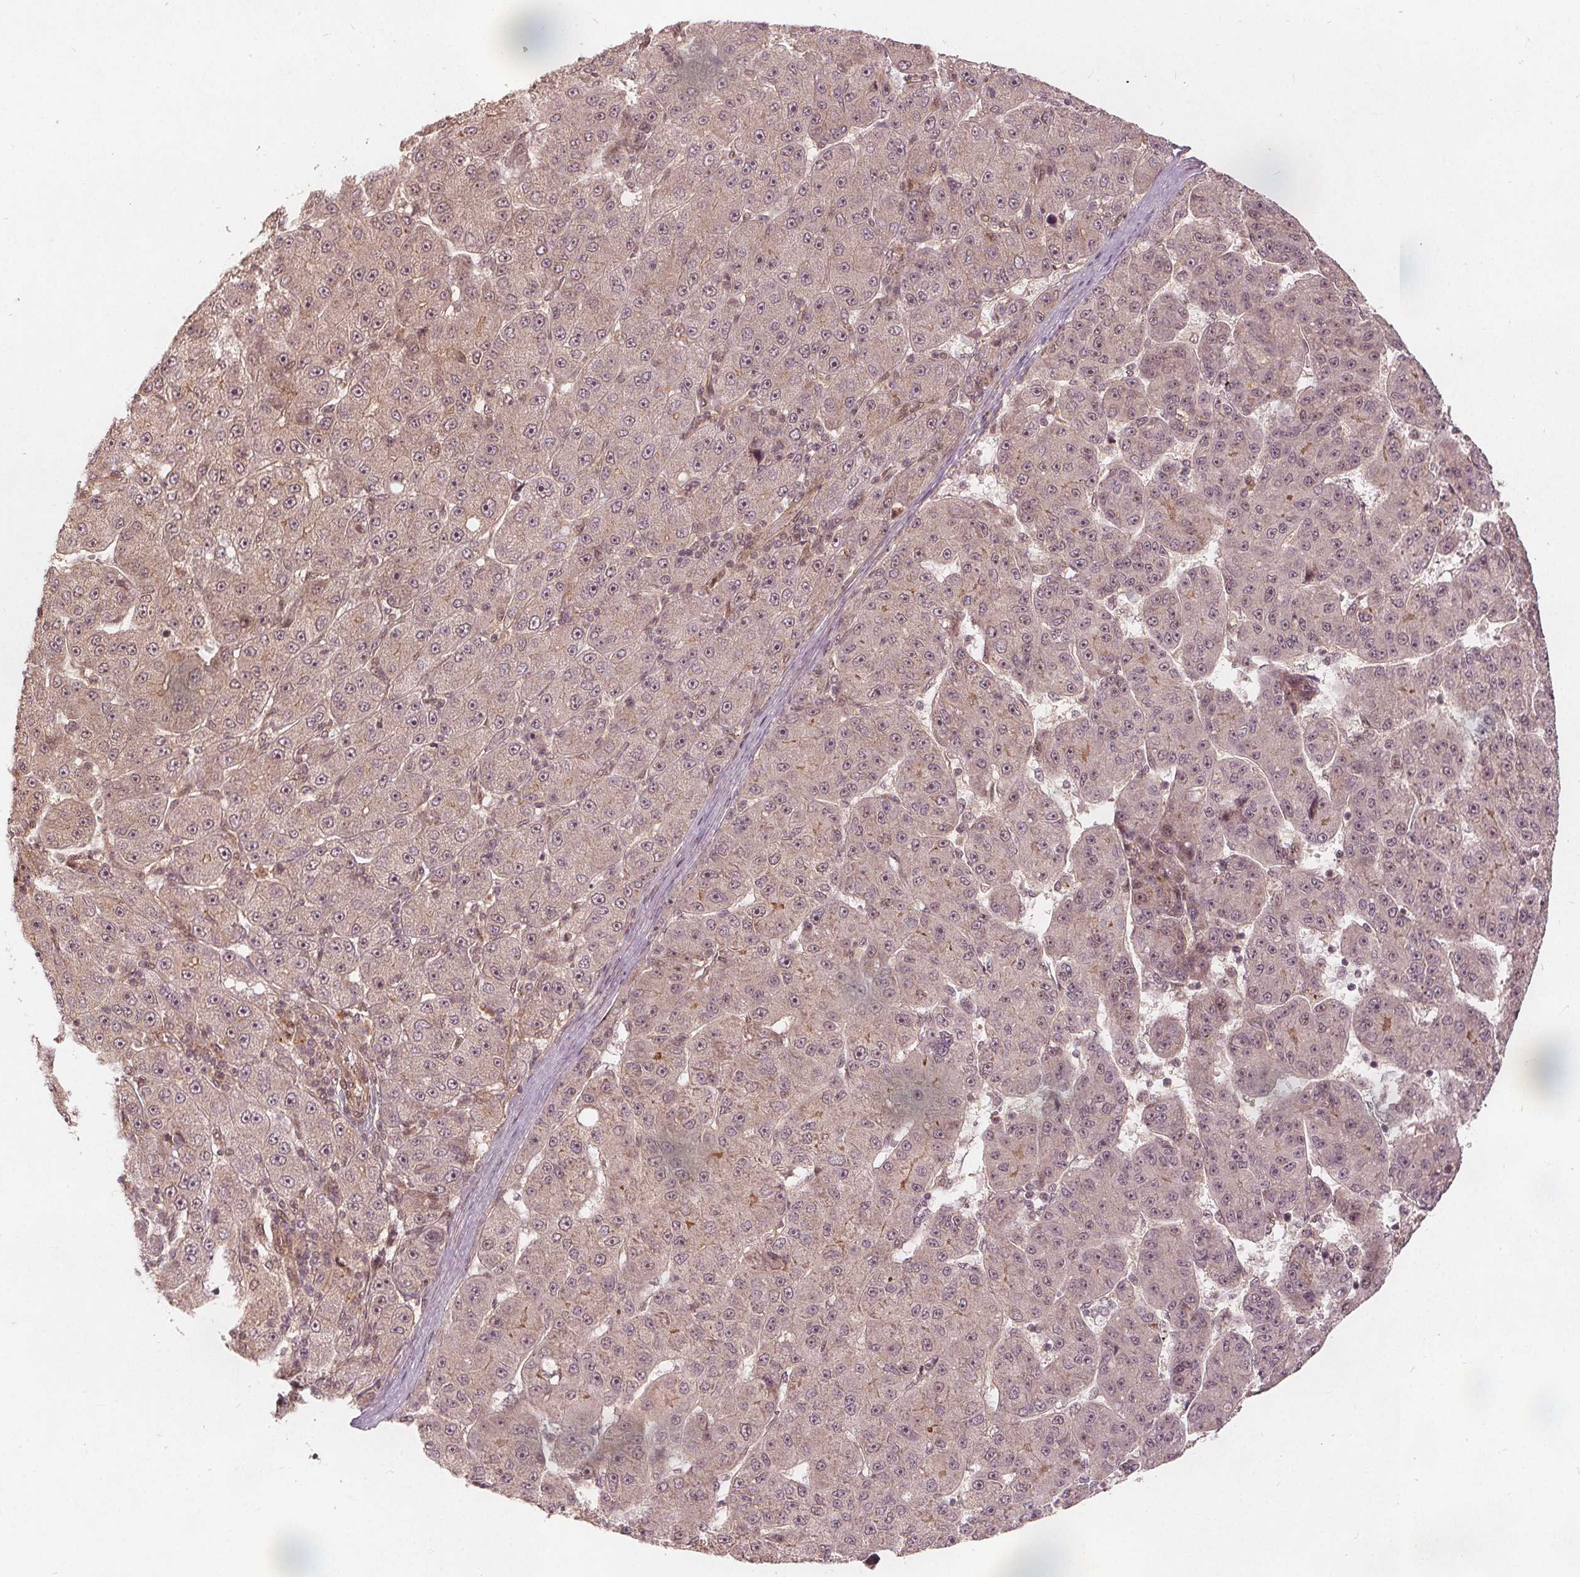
{"staining": {"intensity": "negative", "quantity": "none", "location": "none"}, "tissue": "liver cancer", "cell_type": "Tumor cells", "image_type": "cancer", "snomed": [{"axis": "morphology", "description": "Carcinoma, Hepatocellular, NOS"}, {"axis": "topography", "description": "Liver"}], "caption": "High magnification brightfield microscopy of liver cancer stained with DAB (3,3'-diaminobenzidine) (brown) and counterstained with hematoxylin (blue): tumor cells show no significant positivity.", "gene": "PPP1CB", "patient": {"sex": "male", "age": 67}}